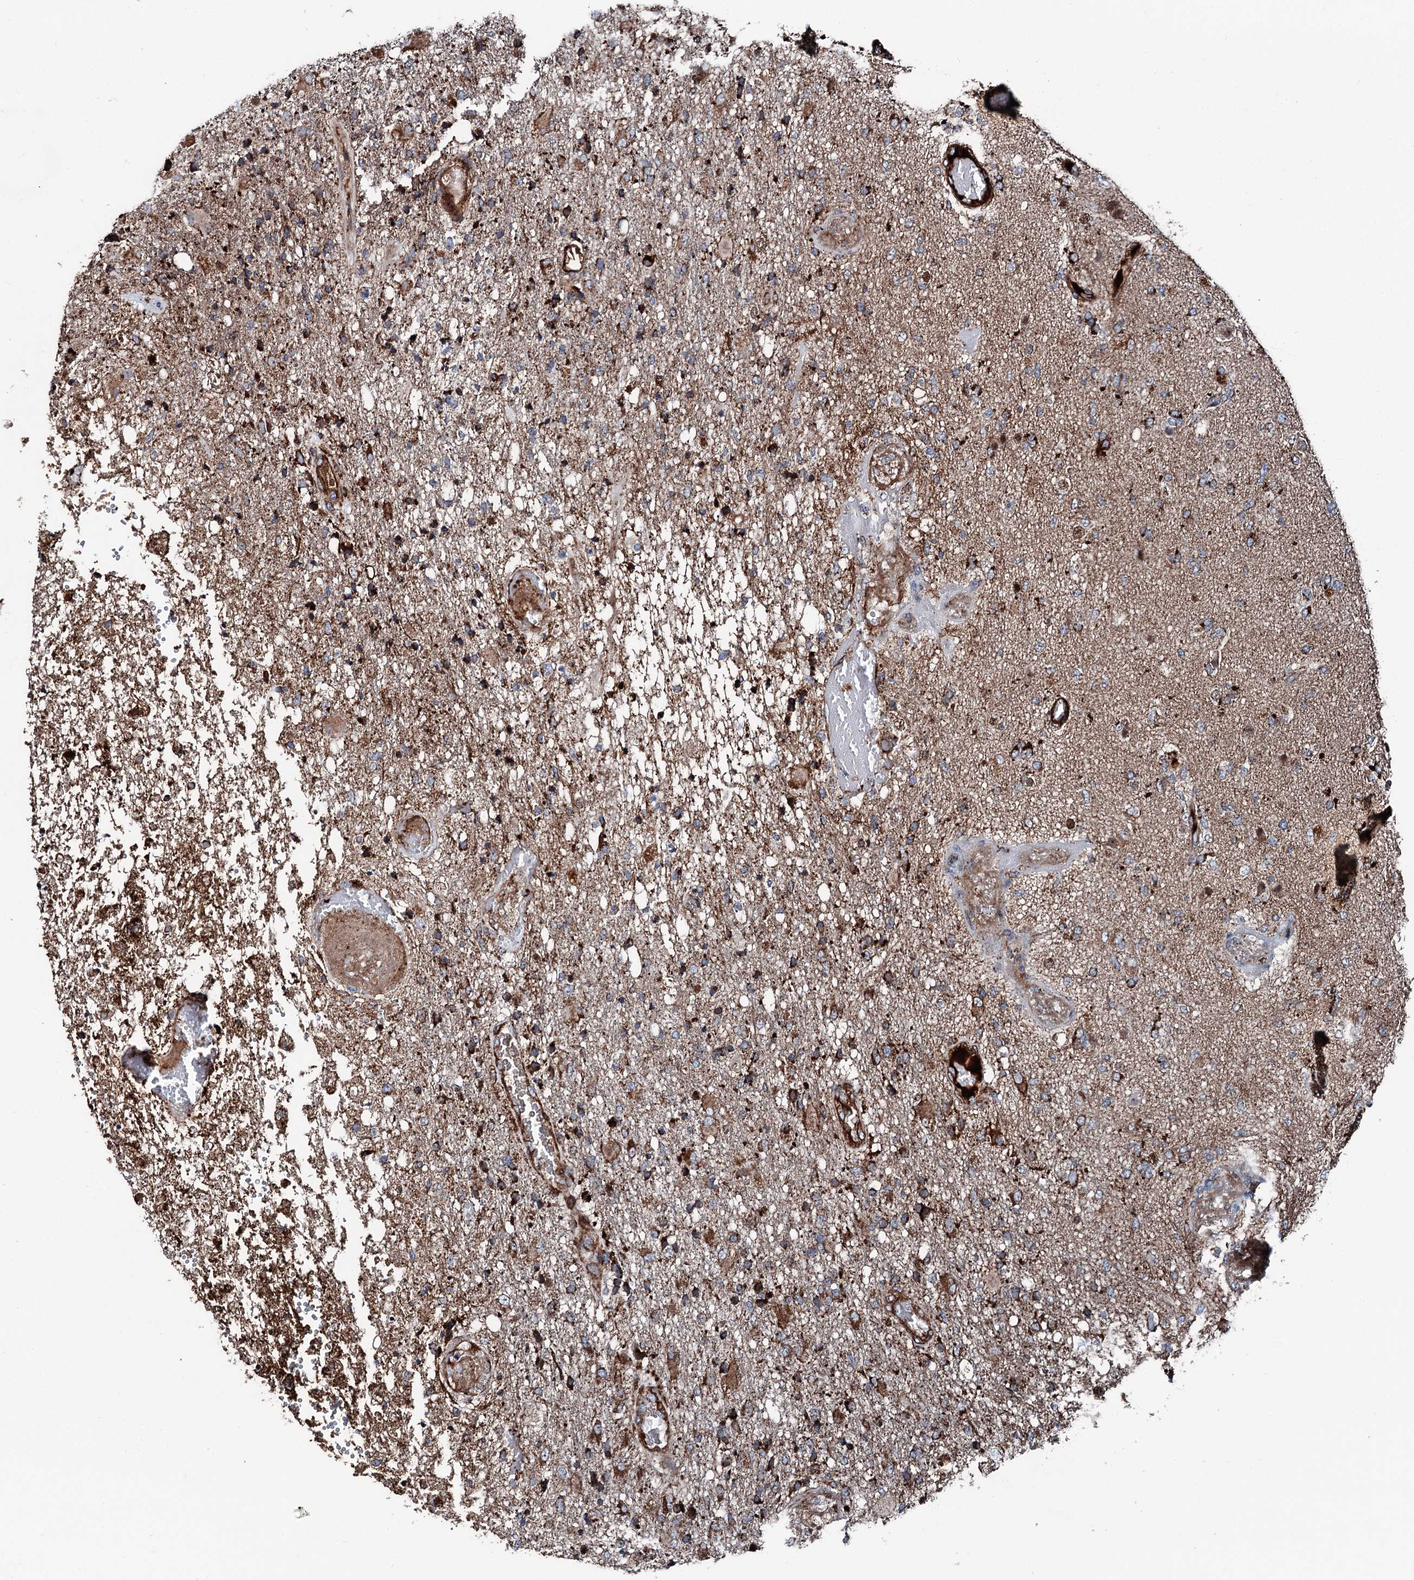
{"staining": {"intensity": "strong", "quantity": "25%-75%", "location": "cytoplasmic/membranous"}, "tissue": "glioma", "cell_type": "Tumor cells", "image_type": "cancer", "snomed": [{"axis": "morphology", "description": "Glioma, malignant, High grade"}, {"axis": "topography", "description": "Brain"}], "caption": "Human malignant glioma (high-grade) stained with a protein marker reveals strong staining in tumor cells.", "gene": "DDIAS", "patient": {"sex": "female", "age": 74}}